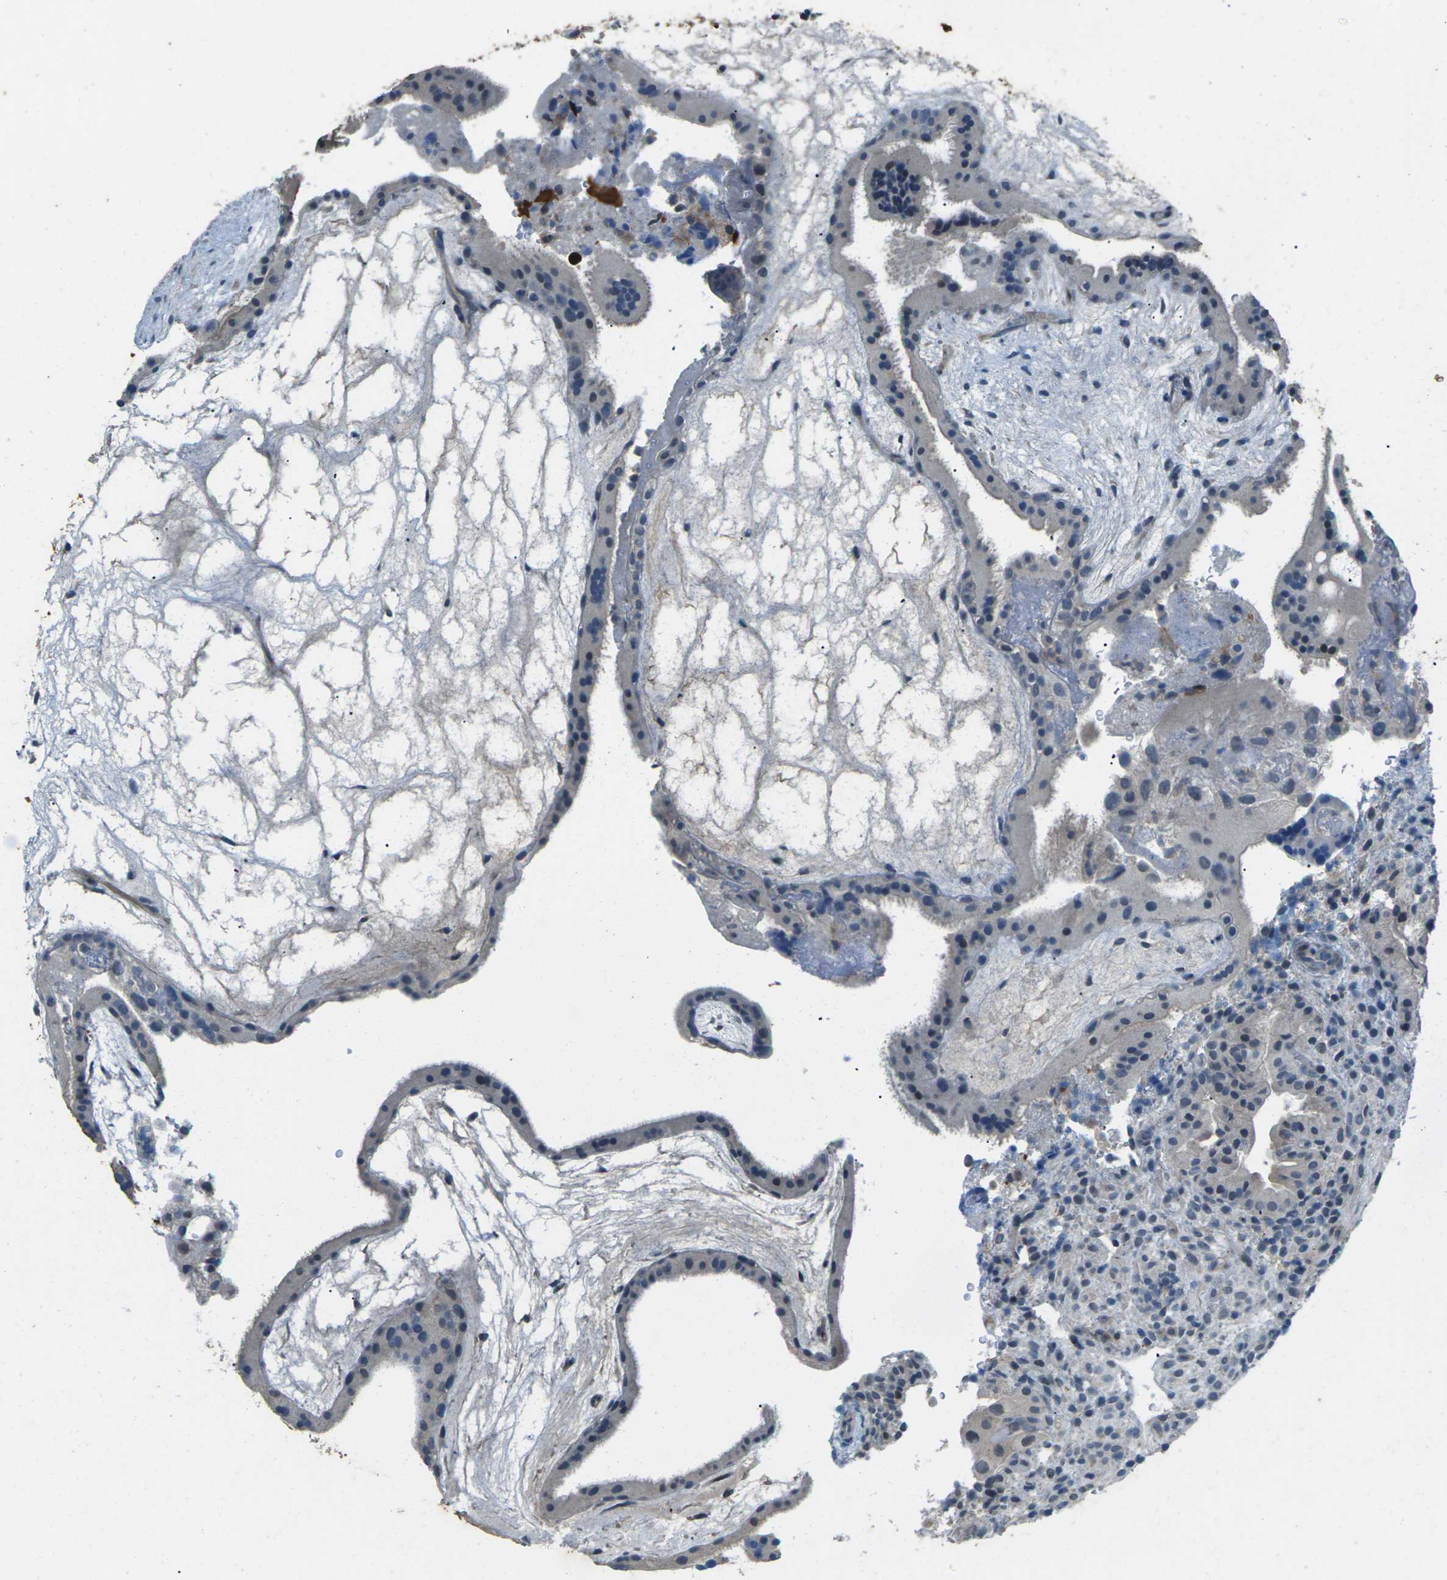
{"staining": {"intensity": "negative", "quantity": "none", "location": "none"}, "tissue": "placenta", "cell_type": "Decidual cells", "image_type": "normal", "snomed": [{"axis": "morphology", "description": "Normal tissue, NOS"}, {"axis": "topography", "description": "Placenta"}], "caption": "Placenta was stained to show a protein in brown. There is no significant positivity in decidual cells.", "gene": "SIGLEC14", "patient": {"sex": "female", "age": 19}}